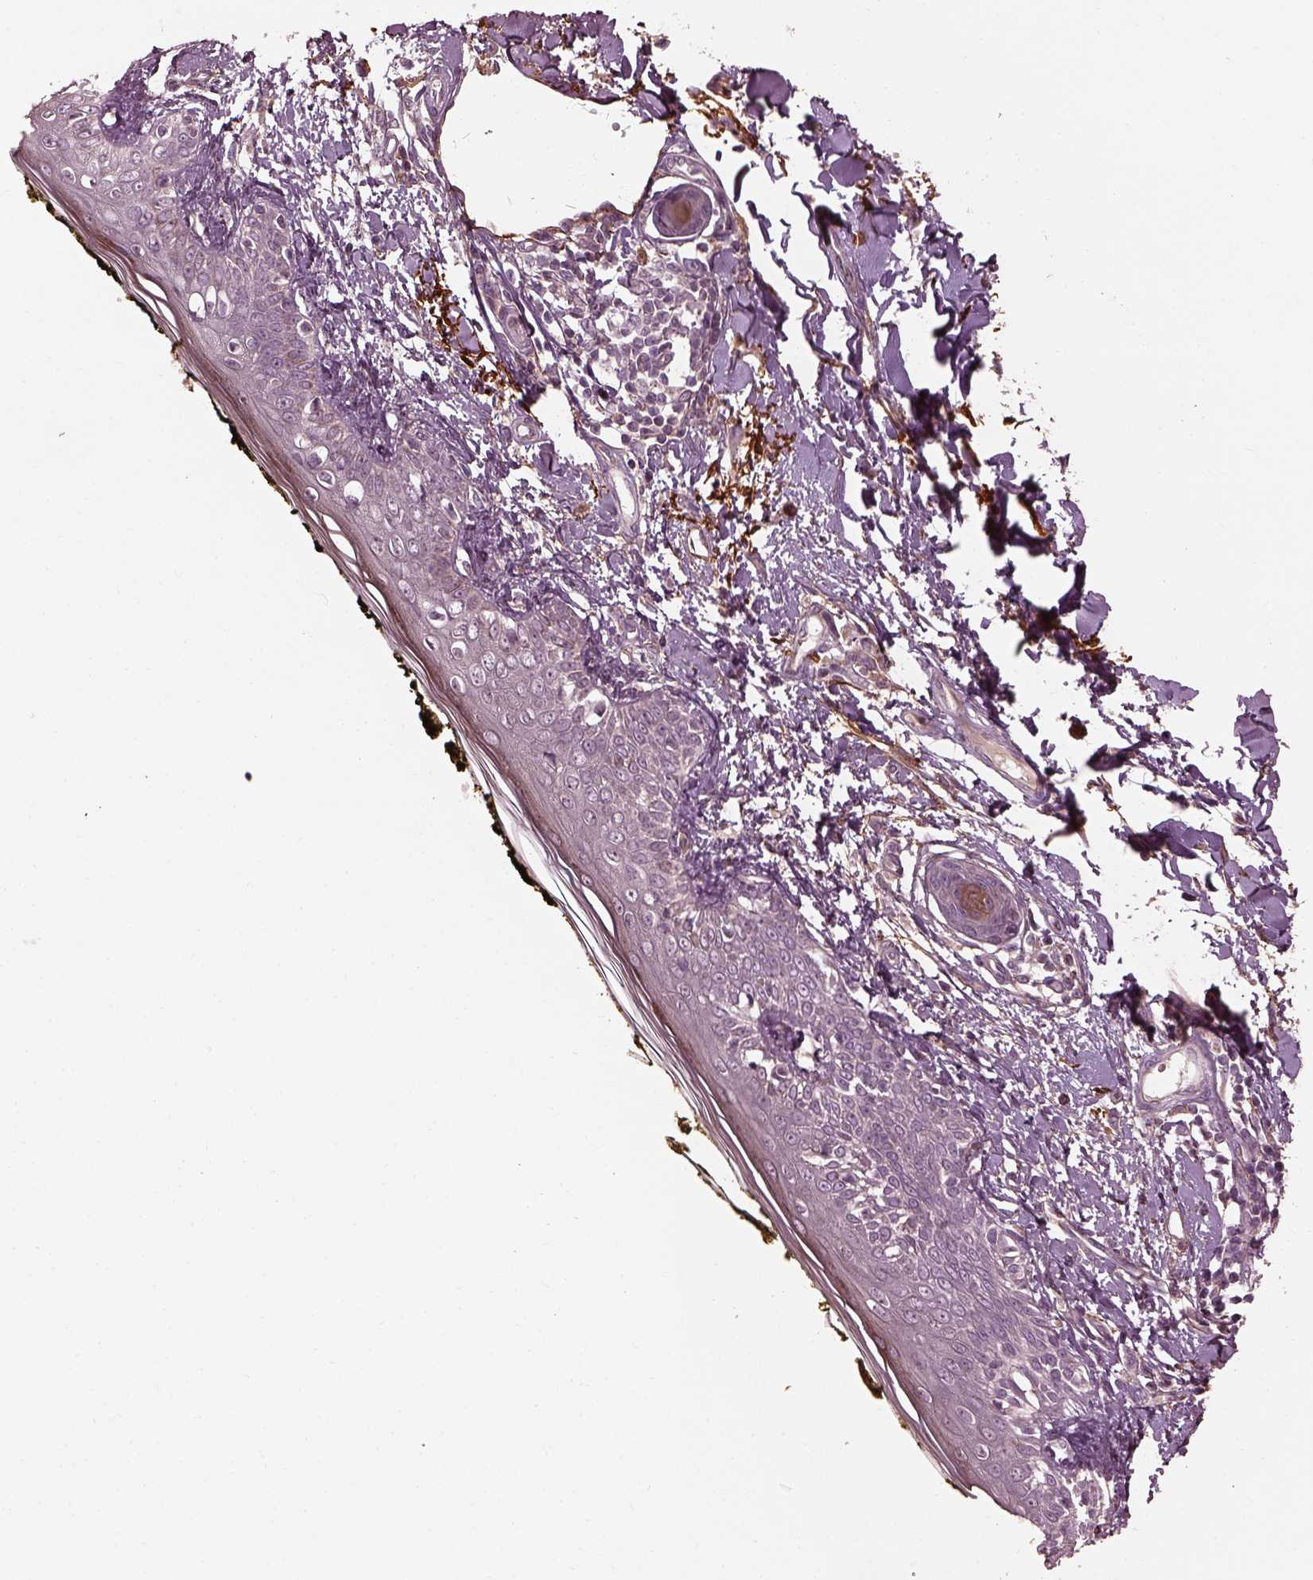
{"staining": {"intensity": "moderate", "quantity": "25%-75%", "location": "cytoplasmic/membranous"}, "tissue": "skin", "cell_type": "Fibroblasts", "image_type": "normal", "snomed": [{"axis": "morphology", "description": "Normal tissue, NOS"}, {"axis": "topography", "description": "Skin"}], "caption": "Protein analysis of benign skin exhibits moderate cytoplasmic/membranous positivity in about 25%-75% of fibroblasts. Nuclei are stained in blue.", "gene": "EFEMP1", "patient": {"sex": "male", "age": 76}}